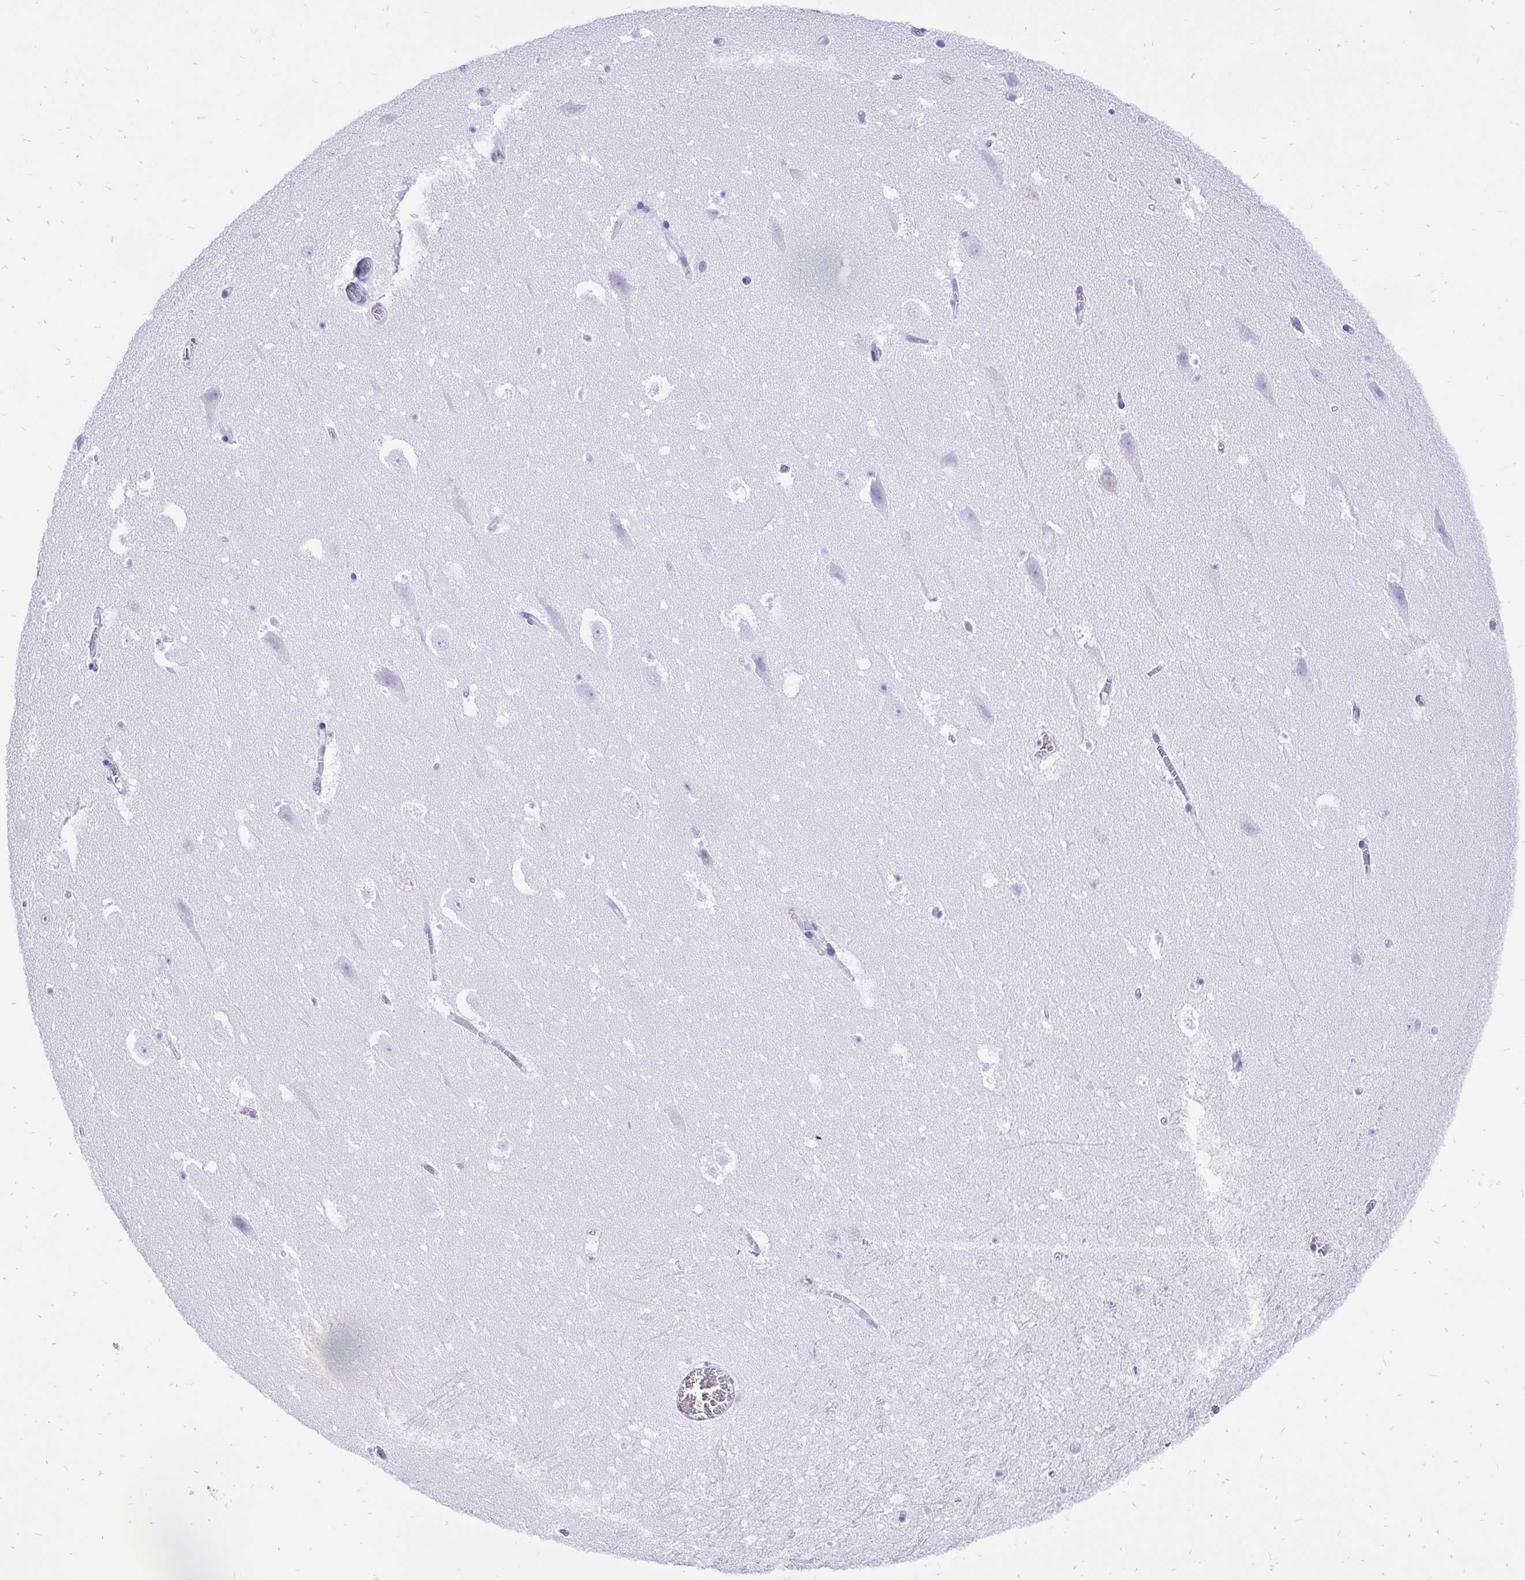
{"staining": {"intensity": "negative", "quantity": "none", "location": "none"}, "tissue": "hippocampus", "cell_type": "Glial cells", "image_type": "normal", "snomed": [{"axis": "morphology", "description": "Normal tissue, NOS"}, {"axis": "topography", "description": "Hippocampus"}], "caption": "Immunohistochemical staining of unremarkable human hippocampus reveals no significant staining in glial cells. Brightfield microscopy of immunohistochemistry stained with DAB (3,3'-diaminobenzidine) (brown) and hematoxylin (blue), captured at high magnification.", "gene": "KRT13", "patient": {"sex": "female", "age": 42}}